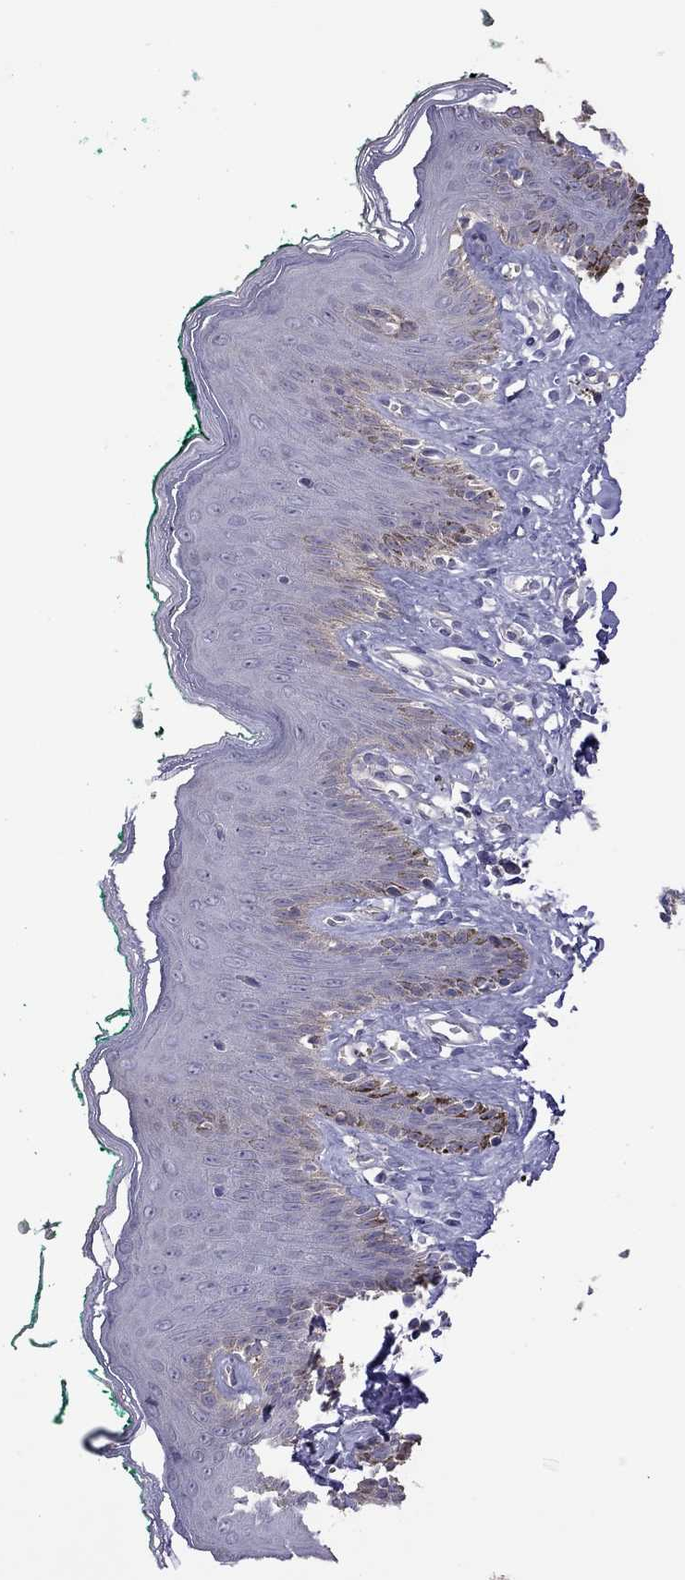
{"staining": {"intensity": "negative", "quantity": "none", "location": "none"}, "tissue": "skin", "cell_type": "Epidermal cells", "image_type": "normal", "snomed": [{"axis": "morphology", "description": "Normal tissue, NOS"}, {"axis": "topography", "description": "Vulva"}], "caption": "High magnification brightfield microscopy of unremarkable skin stained with DAB (brown) and counterstained with hematoxylin (blue): epidermal cells show no significant staining. Nuclei are stained in blue.", "gene": "FEZ1", "patient": {"sex": "female", "age": 66}}